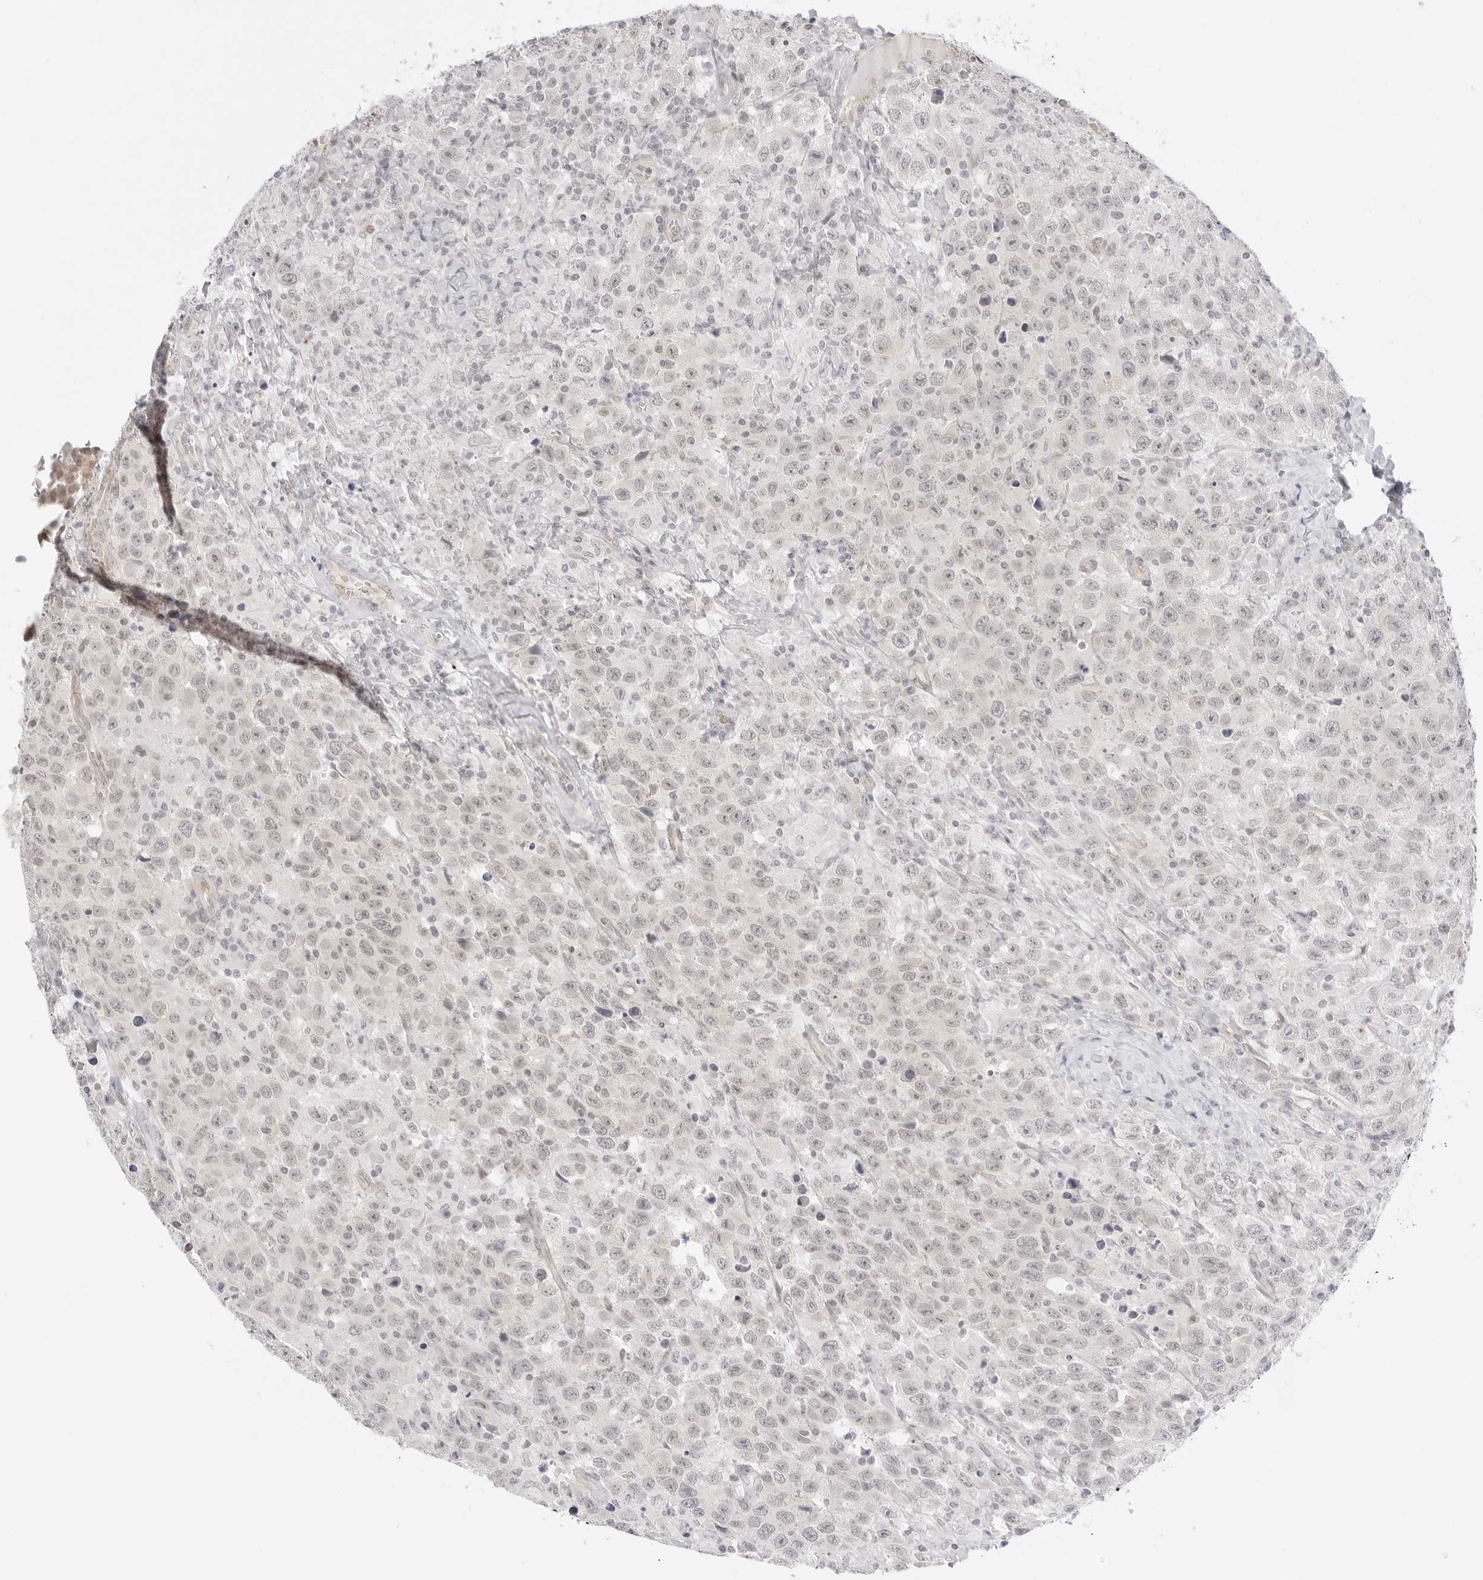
{"staining": {"intensity": "weak", "quantity": "<25%", "location": "nuclear"}, "tissue": "testis cancer", "cell_type": "Tumor cells", "image_type": "cancer", "snomed": [{"axis": "morphology", "description": "Seminoma, NOS"}, {"axis": "topography", "description": "Testis"}], "caption": "Immunohistochemical staining of testis seminoma shows no significant expression in tumor cells.", "gene": "MED18", "patient": {"sex": "male", "age": 41}}